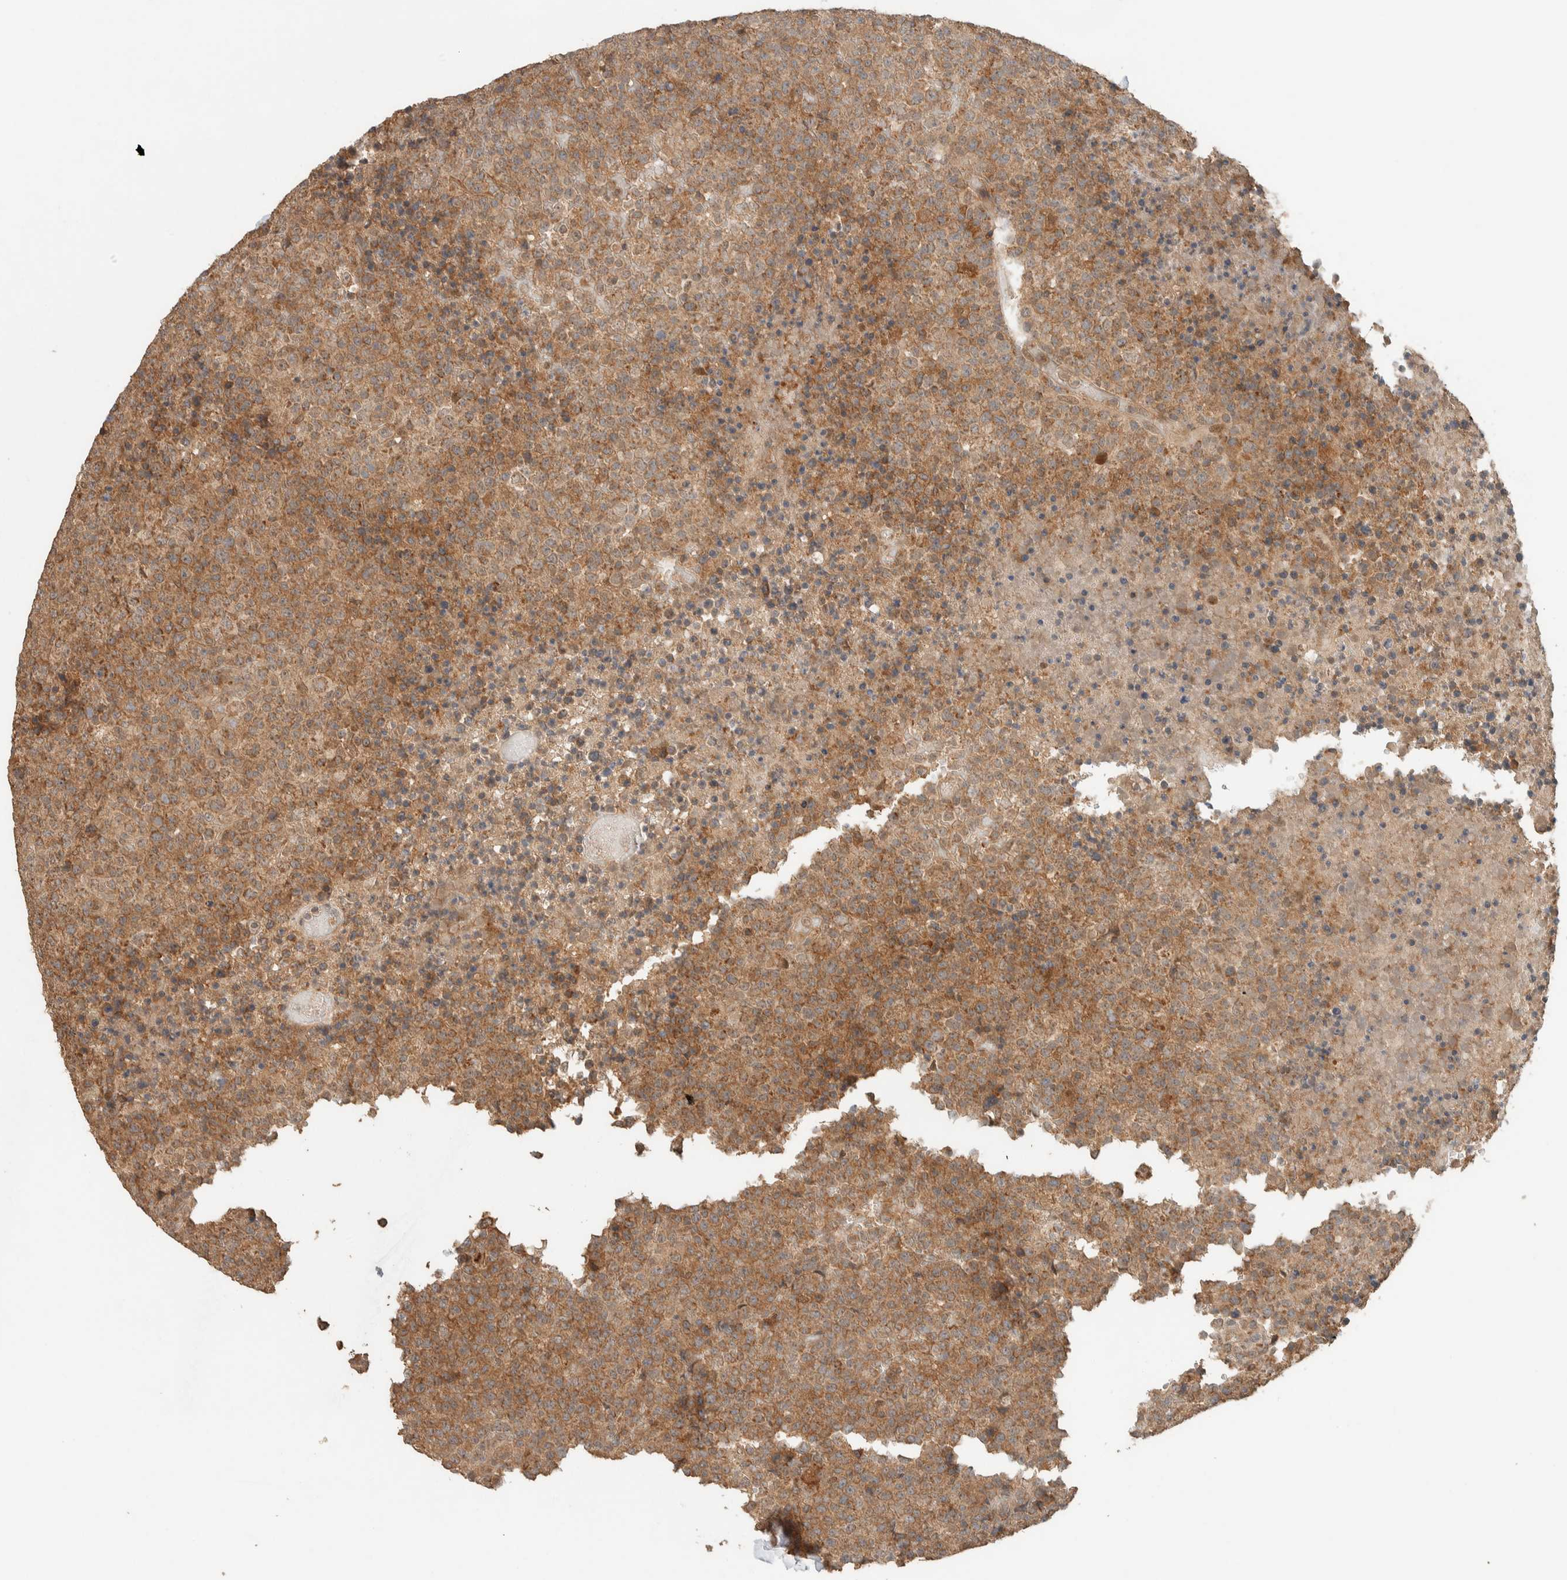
{"staining": {"intensity": "moderate", "quantity": ">75%", "location": "cytoplasmic/membranous"}, "tissue": "lymphoma", "cell_type": "Tumor cells", "image_type": "cancer", "snomed": [{"axis": "morphology", "description": "Malignant lymphoma, non-Hodgkin's type, High grade"}, {"axis": "topography", "description": "Lymph node"}], "caption": "The immunohistochemical stain shows moderate cytoplasmic/membranous positivity in tumor cells of lymphoma tissue. Nuclei are stained in blue.", "gene": "ZNF567", "patient": {"sex": "male", "age": 13}}